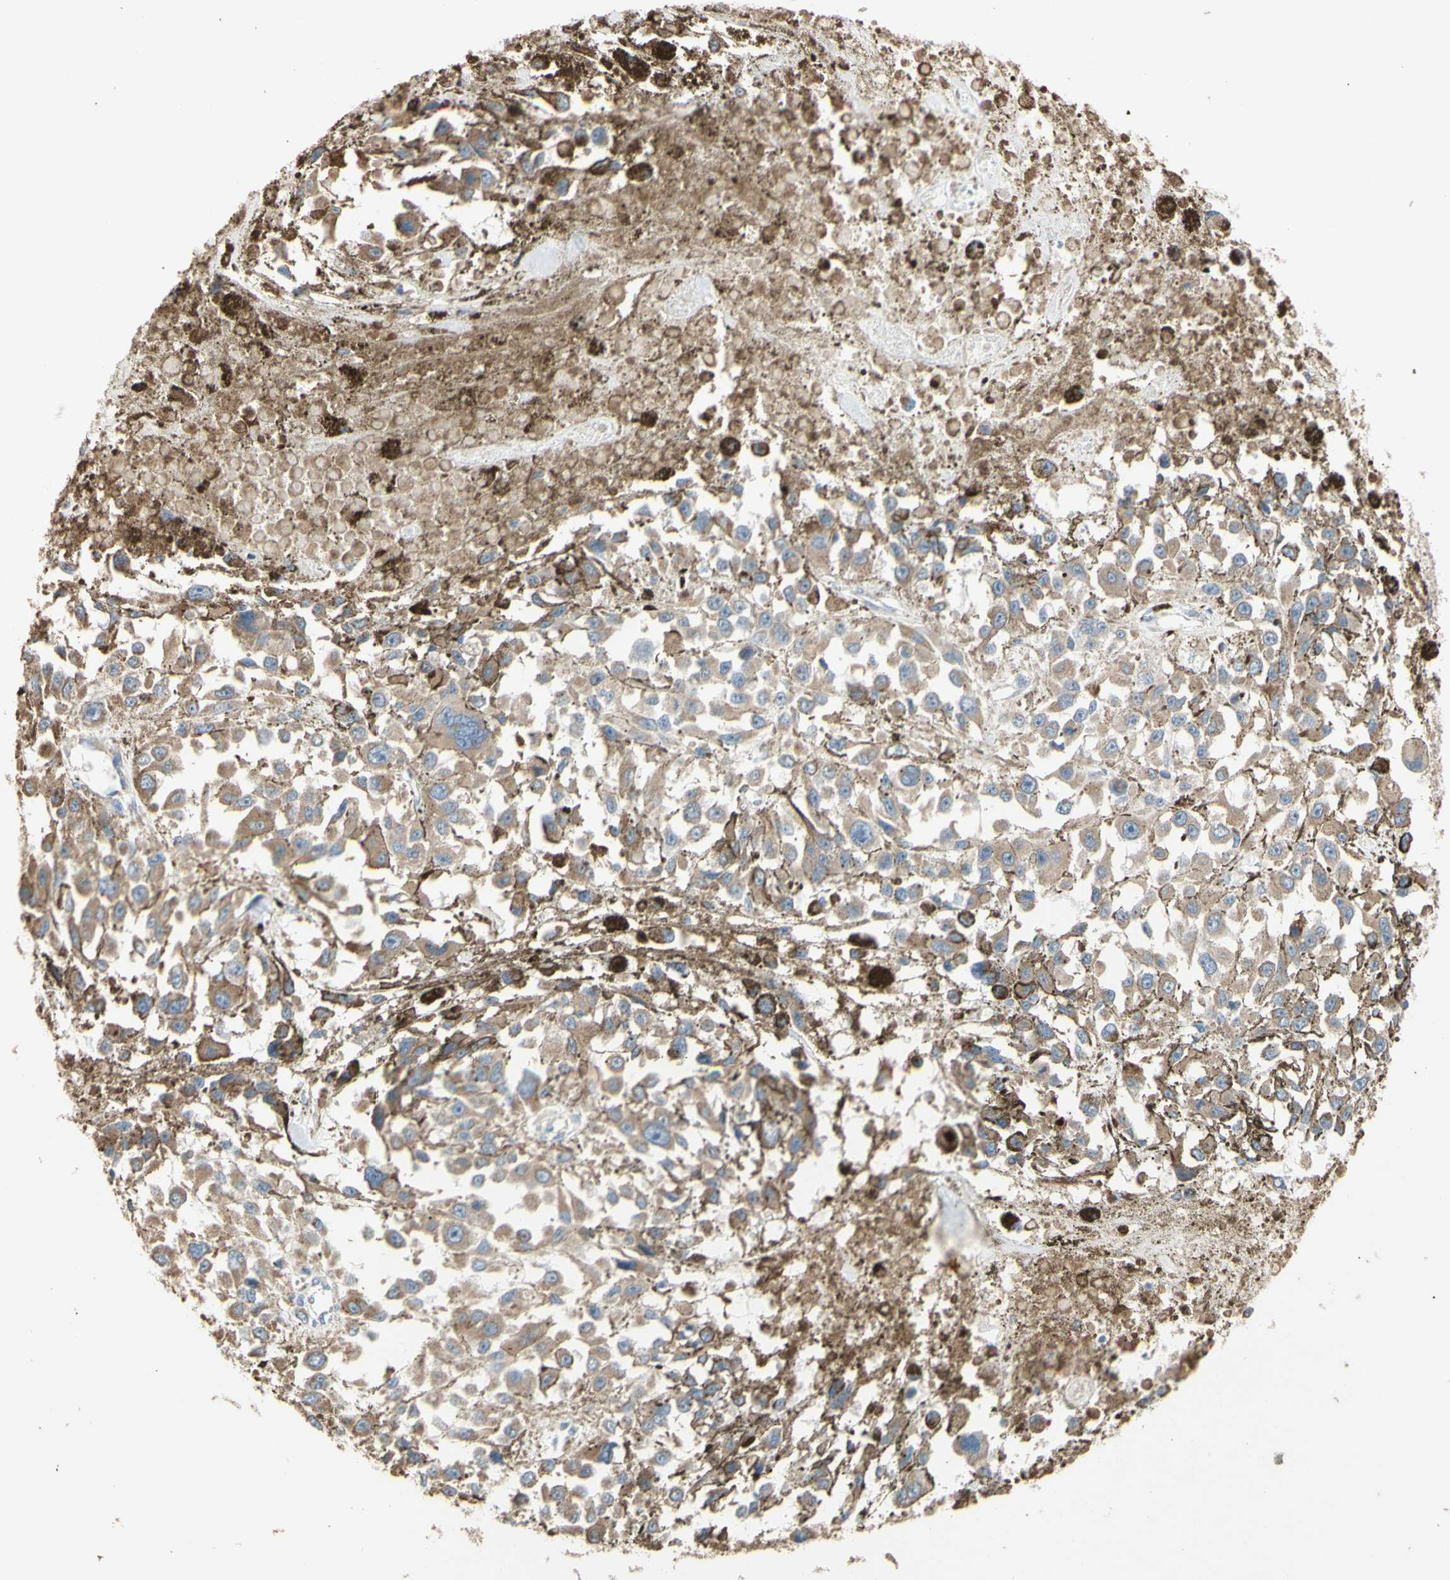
{"staining": {"intensity": "moderate", "quantity": ">75%", "location": "cytoplasmic/membranous"}, "tissue": "melanoma", "cell_type": "Tumor cells", "image_type": "cancer", "snomed": [{"axis": "morphology", "description": "Malignant melanoma, Metastatic site"}, {"axis": "topography", "description": "Lymph node"}], "caption": "The image reveals immunohistochemical staining of melanoma. There is moderate cytoplasmic/membranous positivity is present in approximately >75% of tumor cells.", "gene": "PTGIS", "patient": {"sex": "male", "age": 59}}